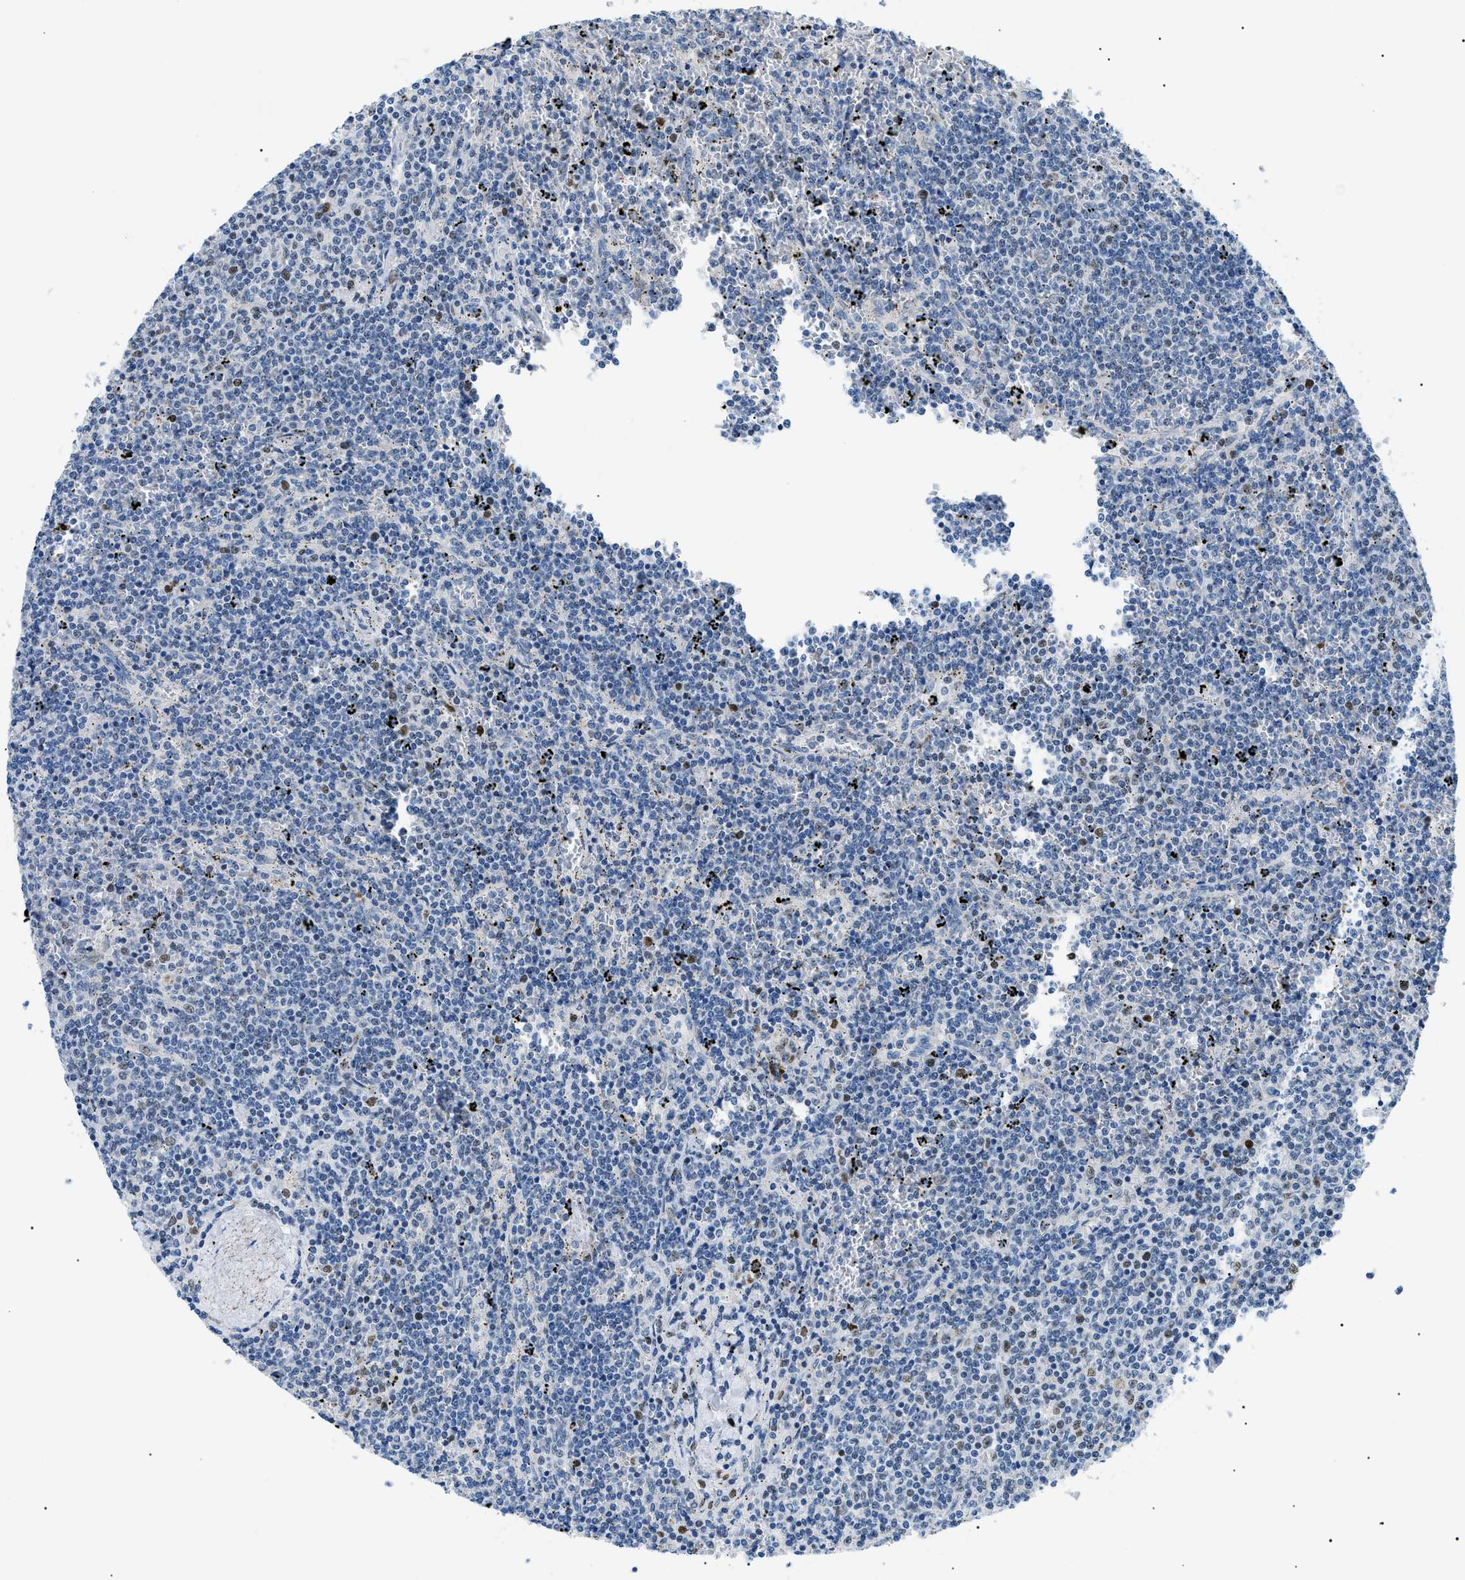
{"staining": {"intensity": "negative", "quantity": "none", "location": "none"}, "tissue": "lymphoma", "cell_type": "Tumor cells", "image_type": "cancer", "snomed": [{"axis": "morphology", "description": "Malignant lymphoma, non-Hodgkin's type, Low grade"}, {"axis": "topography", "description": "Spleen"}], "caption": "DAB (3,3'-diaminobenzidine) immunohistochemical staining of low-grade malignant lymphoma, non-Hodgkin's type displays no significant positivity in tumor cells.", "gene": "SMARCC1", "patient": {"sex": "female", "age": 50}}